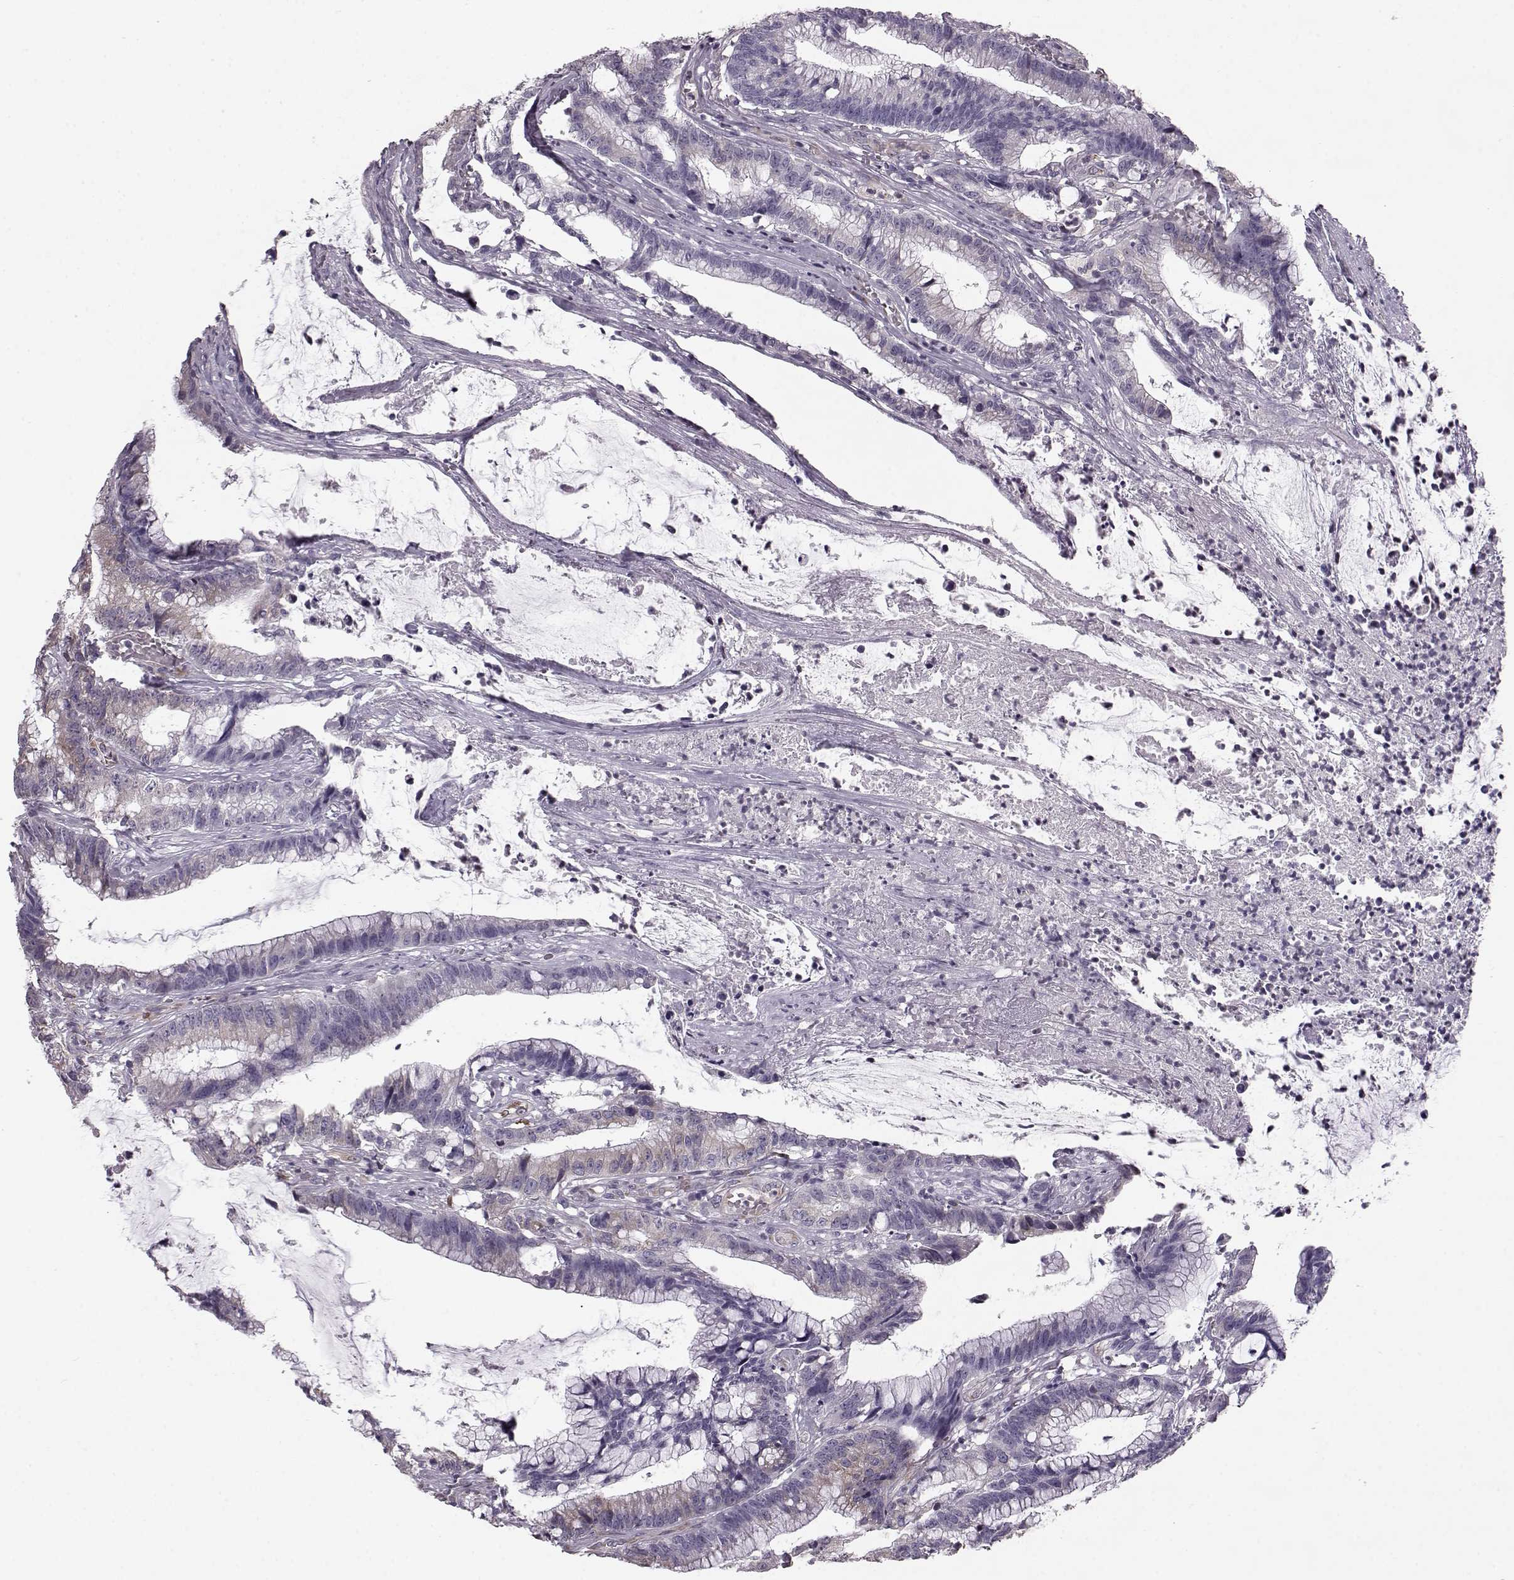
{"staining": {"intensity": "weak", "quantity": "<25%", "location": "cytoplasmic/membranous"}, "tissue": "colorectal cancer", "cell_type": "Tumor cells", "image_type": "cancer", "snomed": [{"axis": "morphology", "description": "Adenocarcinoma, NOS"}, {"axis": "topography", "description": "Colon"}], "caption": "The immunohistochemistry (IHC) image has no significant staining in tumor cells of adenocarcinoma (colorectal) tissue. The staining is performed using DAB (3,3'-diaminobenzidine) brown chromogen with nuclei counter-stained in using hematoxylin.", "gene": "ELOVL5", "patient": {"sex": "female", "age": 78}}